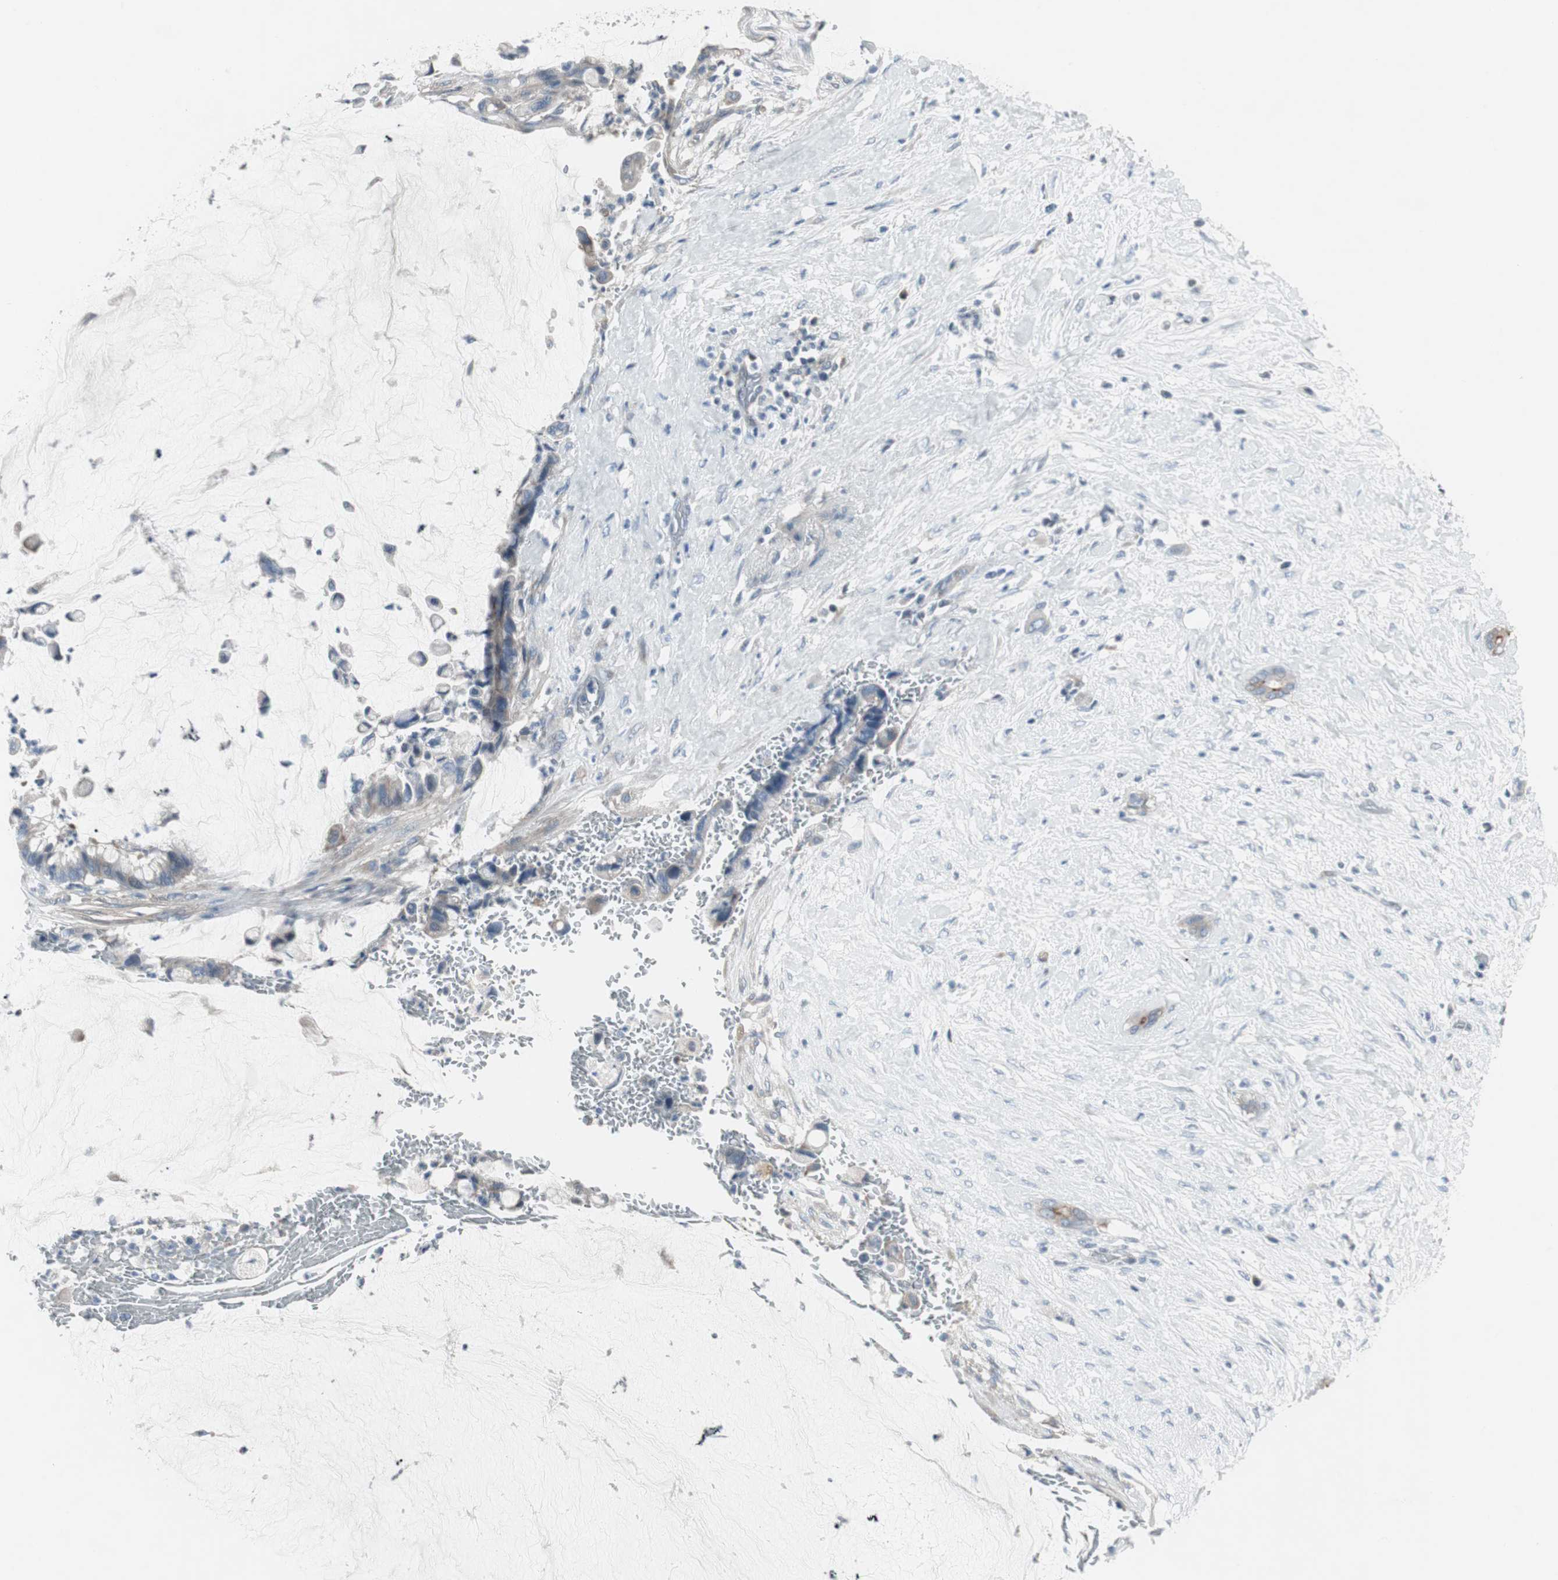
{"staining": {"intensity": "weak", "quantity": "25%-75%", "location": "cytoplasmic/membranous"}, "tissue": "pancreatic cancer", "cell_type": "Tumor cells", "image_type": "cancer", "snomed": [{"axis": "morphology", "description": "Adenocarcinoma, NOS"}, {"axis": "topography", "description": "Pancreas"}], "caption": "Immunohistochemical staining of human adenocarcinoma (pancreatic) shows low levels of weak cytoplasmic/membranous protein staining in approximately 25%-75% of tumor cells. (Brightfield microscopy of DAB IHC at high magnification).", "gene": "PIGR", "patient": {"sex": "male", "age": 41}}